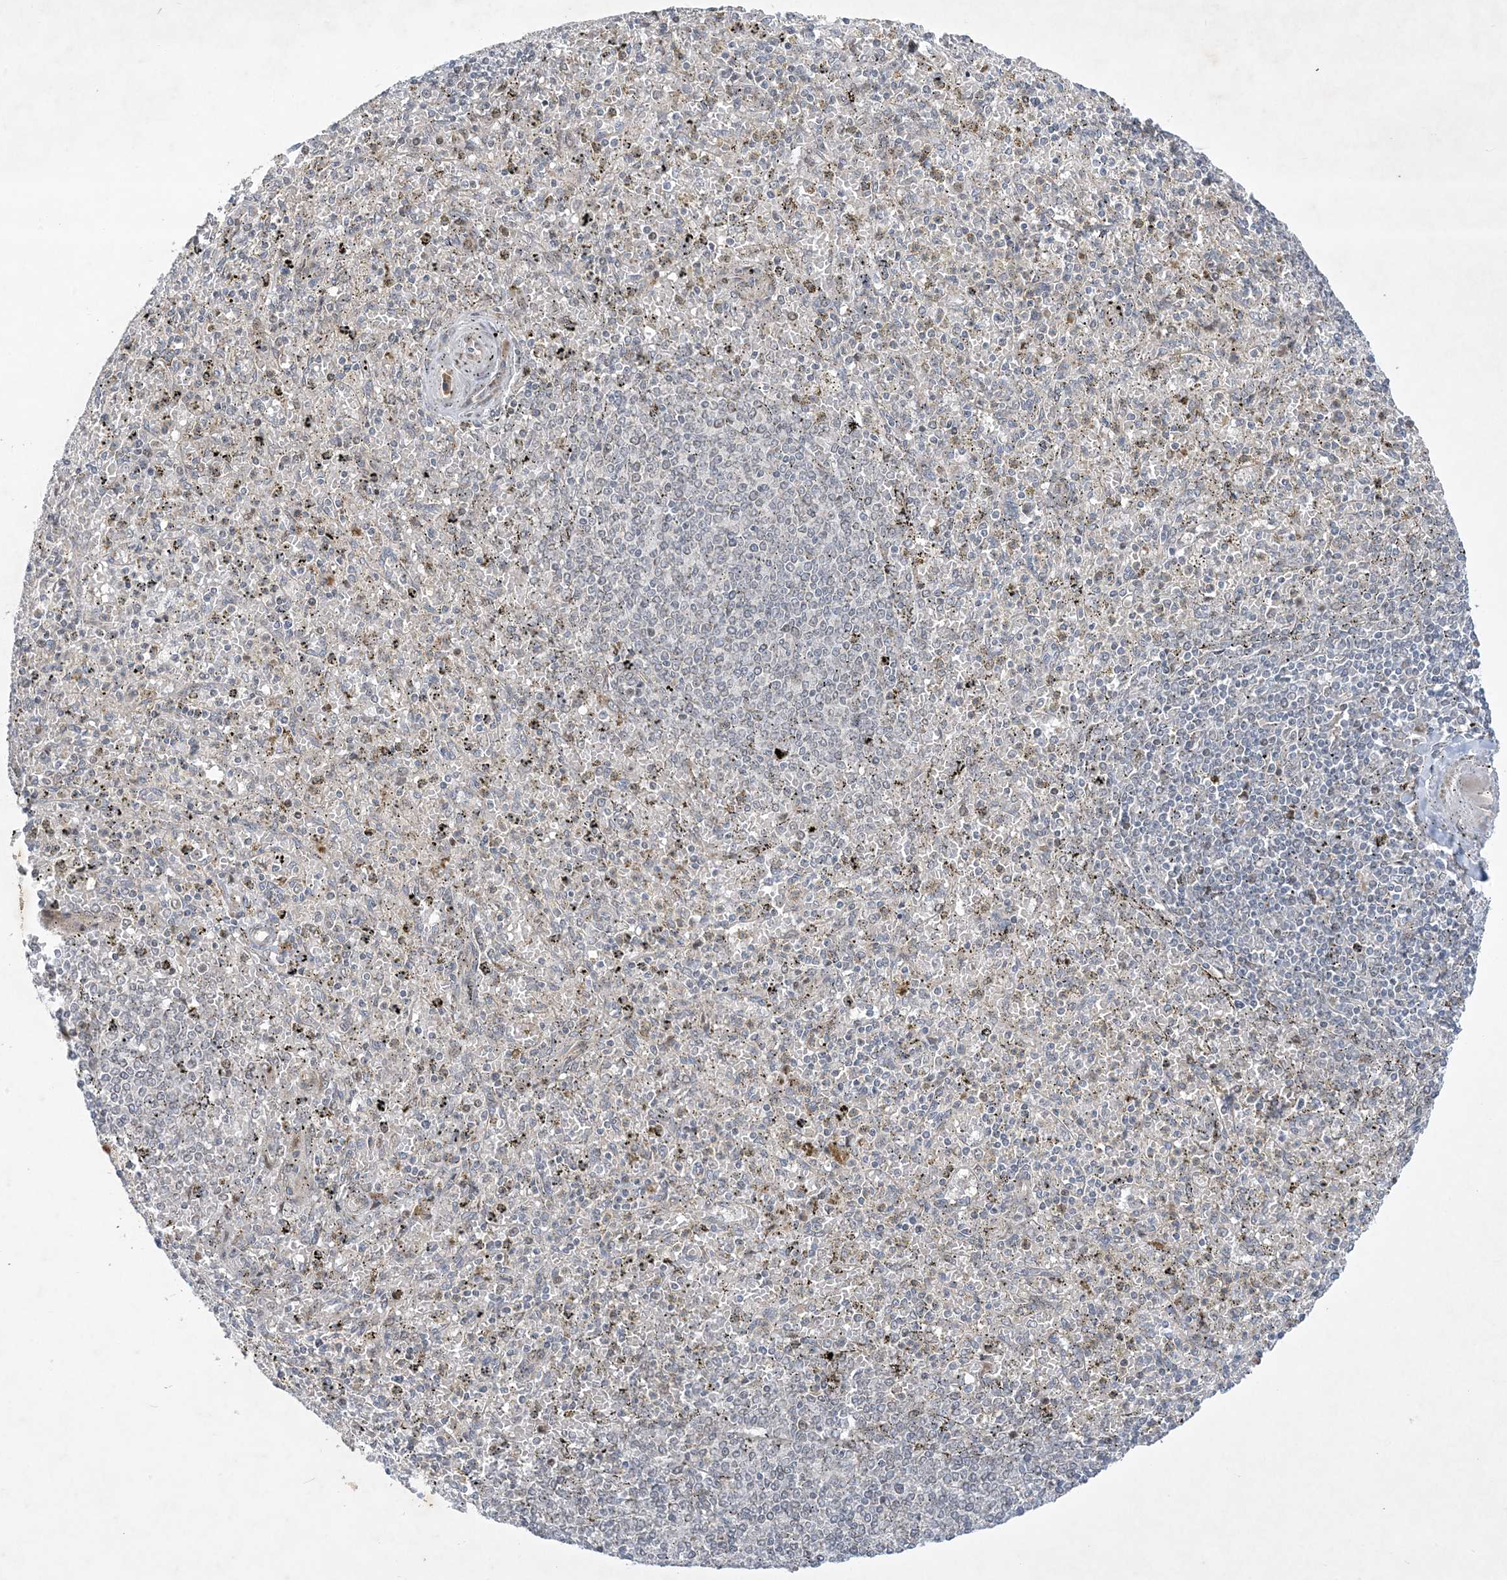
{"staining": {"intensity": "negative", "quantity": "none", "location": "none"}, "tissue": "spleen", "cell_type": "Cells in red pulp", "image_type": "normal", "snomed": [{"axis": "morphology", "description": "Normal tissue, NOS"}, {"axis": "topography", "description": "Spleen"}], "caption": "The histopathology image demonstrates no significant expression in cells in red pulp of spleen. (DAB immunohistochemistry visualized using brightfield microscopy, high magnification).", "gene": "SOGA3", "patient": {"sex": "male", "age": 72}}